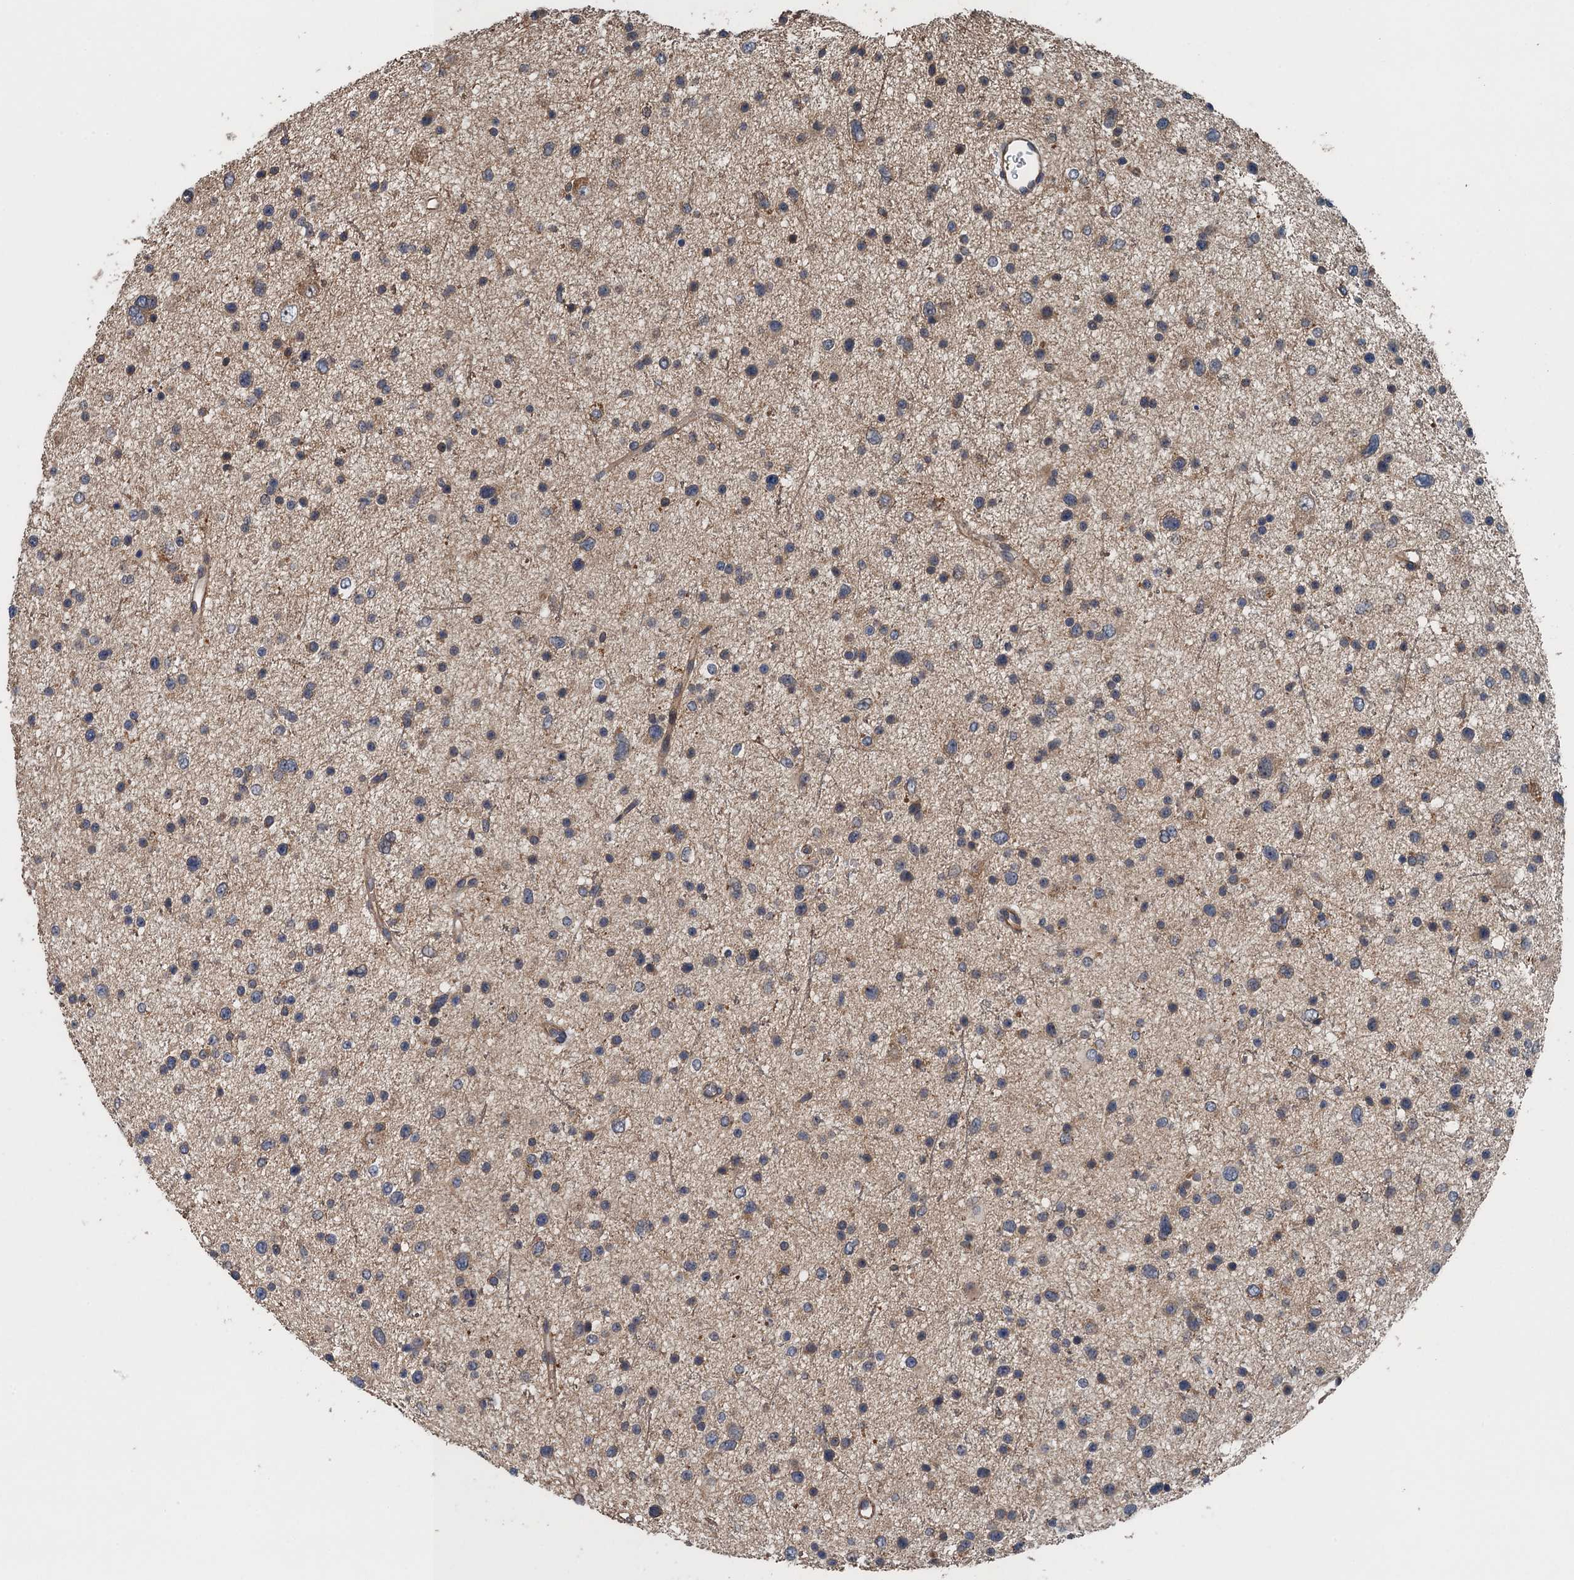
{"staining": {"intensity": "weak", "quantity": "<25%", "location": "cytoplasmic/membranous"}, "tissue": "glioma", "cell_type": "Tumor cells", "image_type": "cancer", "snomed": [{"axis": "morphology", "description": "Glioma, malignant, Low grade"}, {"axis": "topography", "description": "Brain"}], "caption": "A photomicrograph of human glioma is negative for staining in tumor cells. Nuclei are stained in blue.", "gene": "BORCS5", "patient": {"sex": "female", "age": 37}}